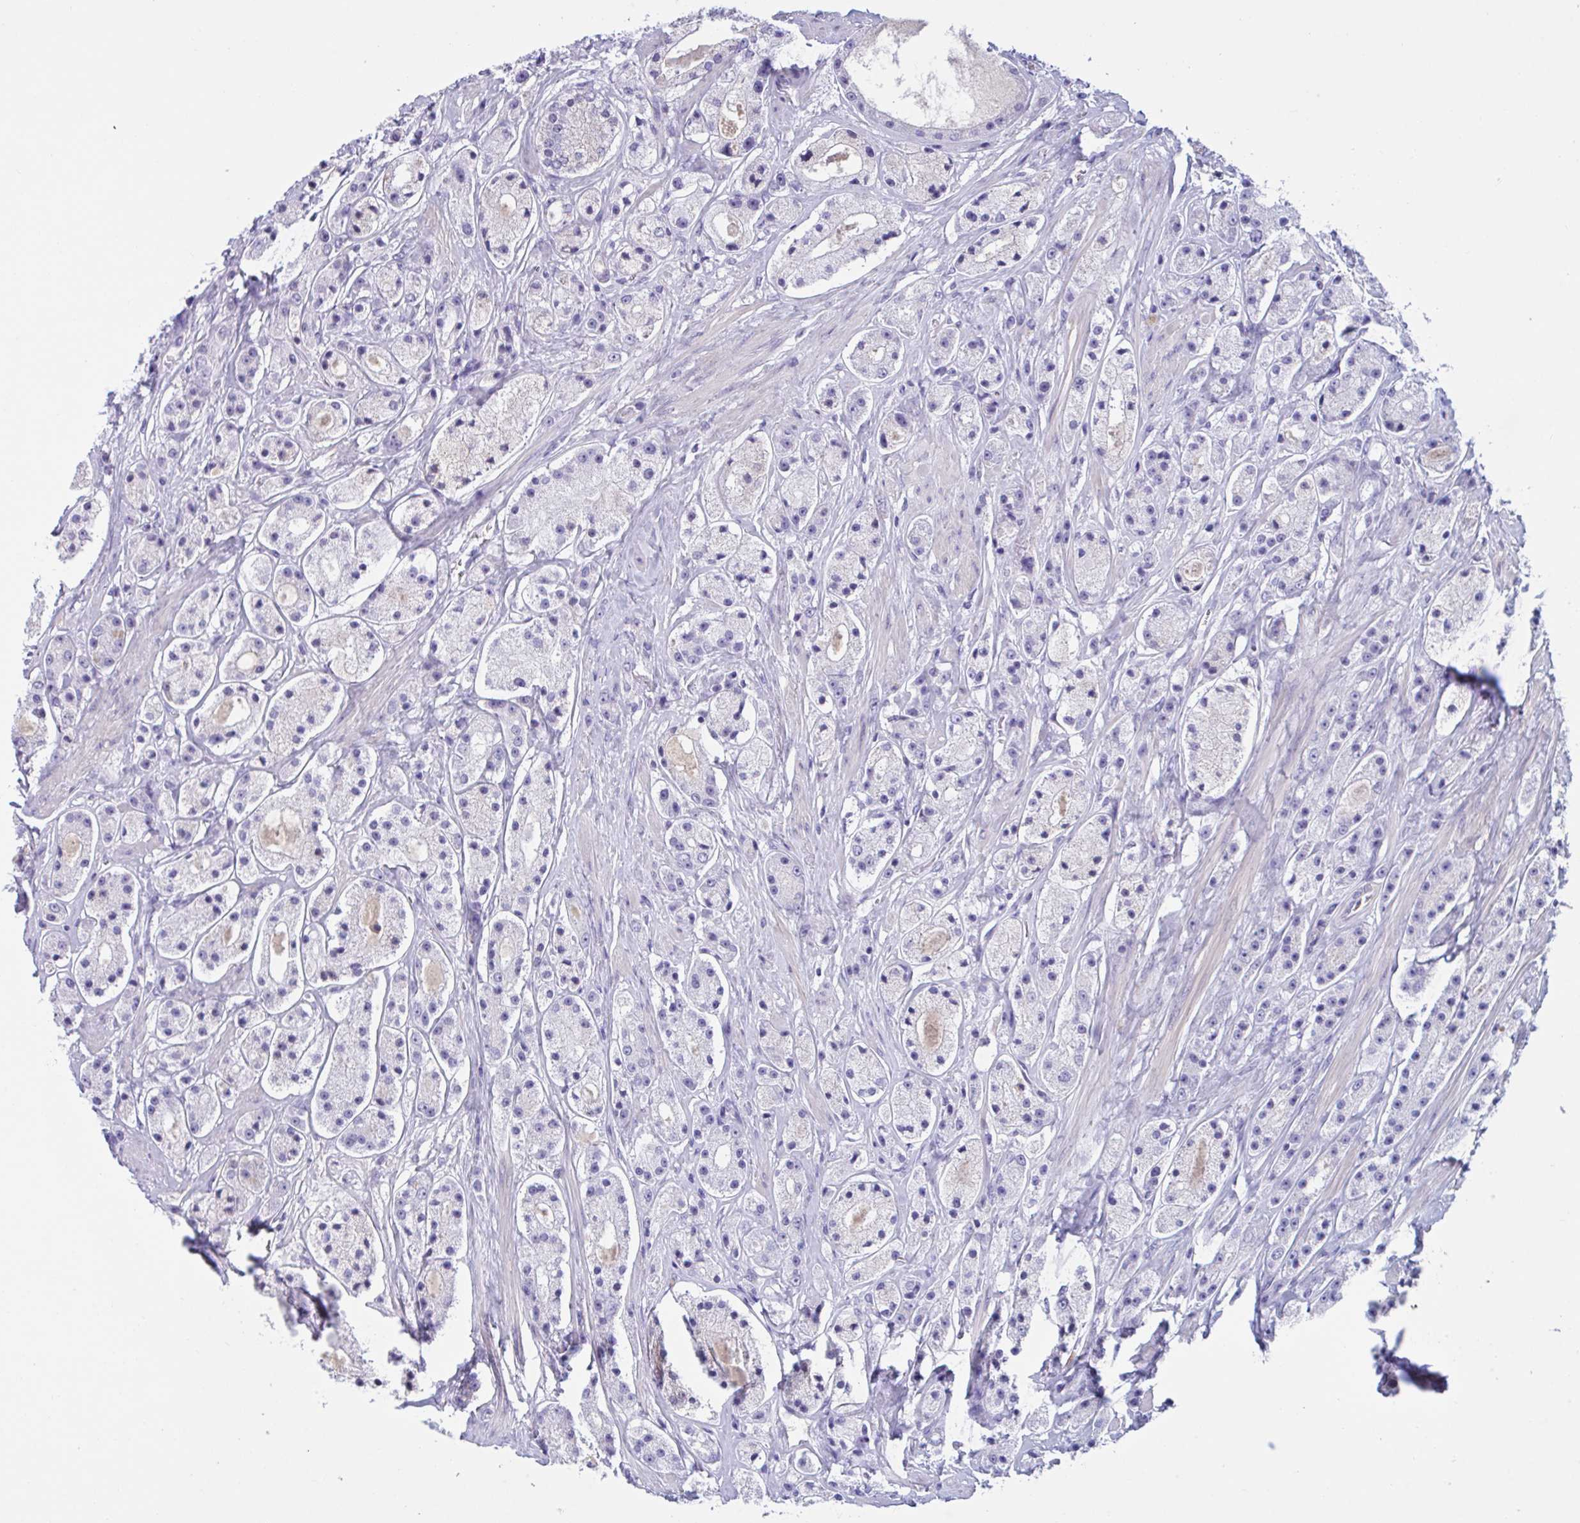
{"staining": {"intensity": "negative", "quantity": "none", "location": "none"}, "tissue": "prostate cancer", "cell_type": "Tumor cells", "image_type": "cancer", "snomed": [{"axis": "morphology", "description": "Adenocarcinoma, High grade"}, {"axis": "topography", "description": "Prostate"}], "caption": "The histopathology image exhibits no staining of tumor cells in prostate cancer.", "gene": "MS4A14", "patient": {"sex": "male", "age": 67}}